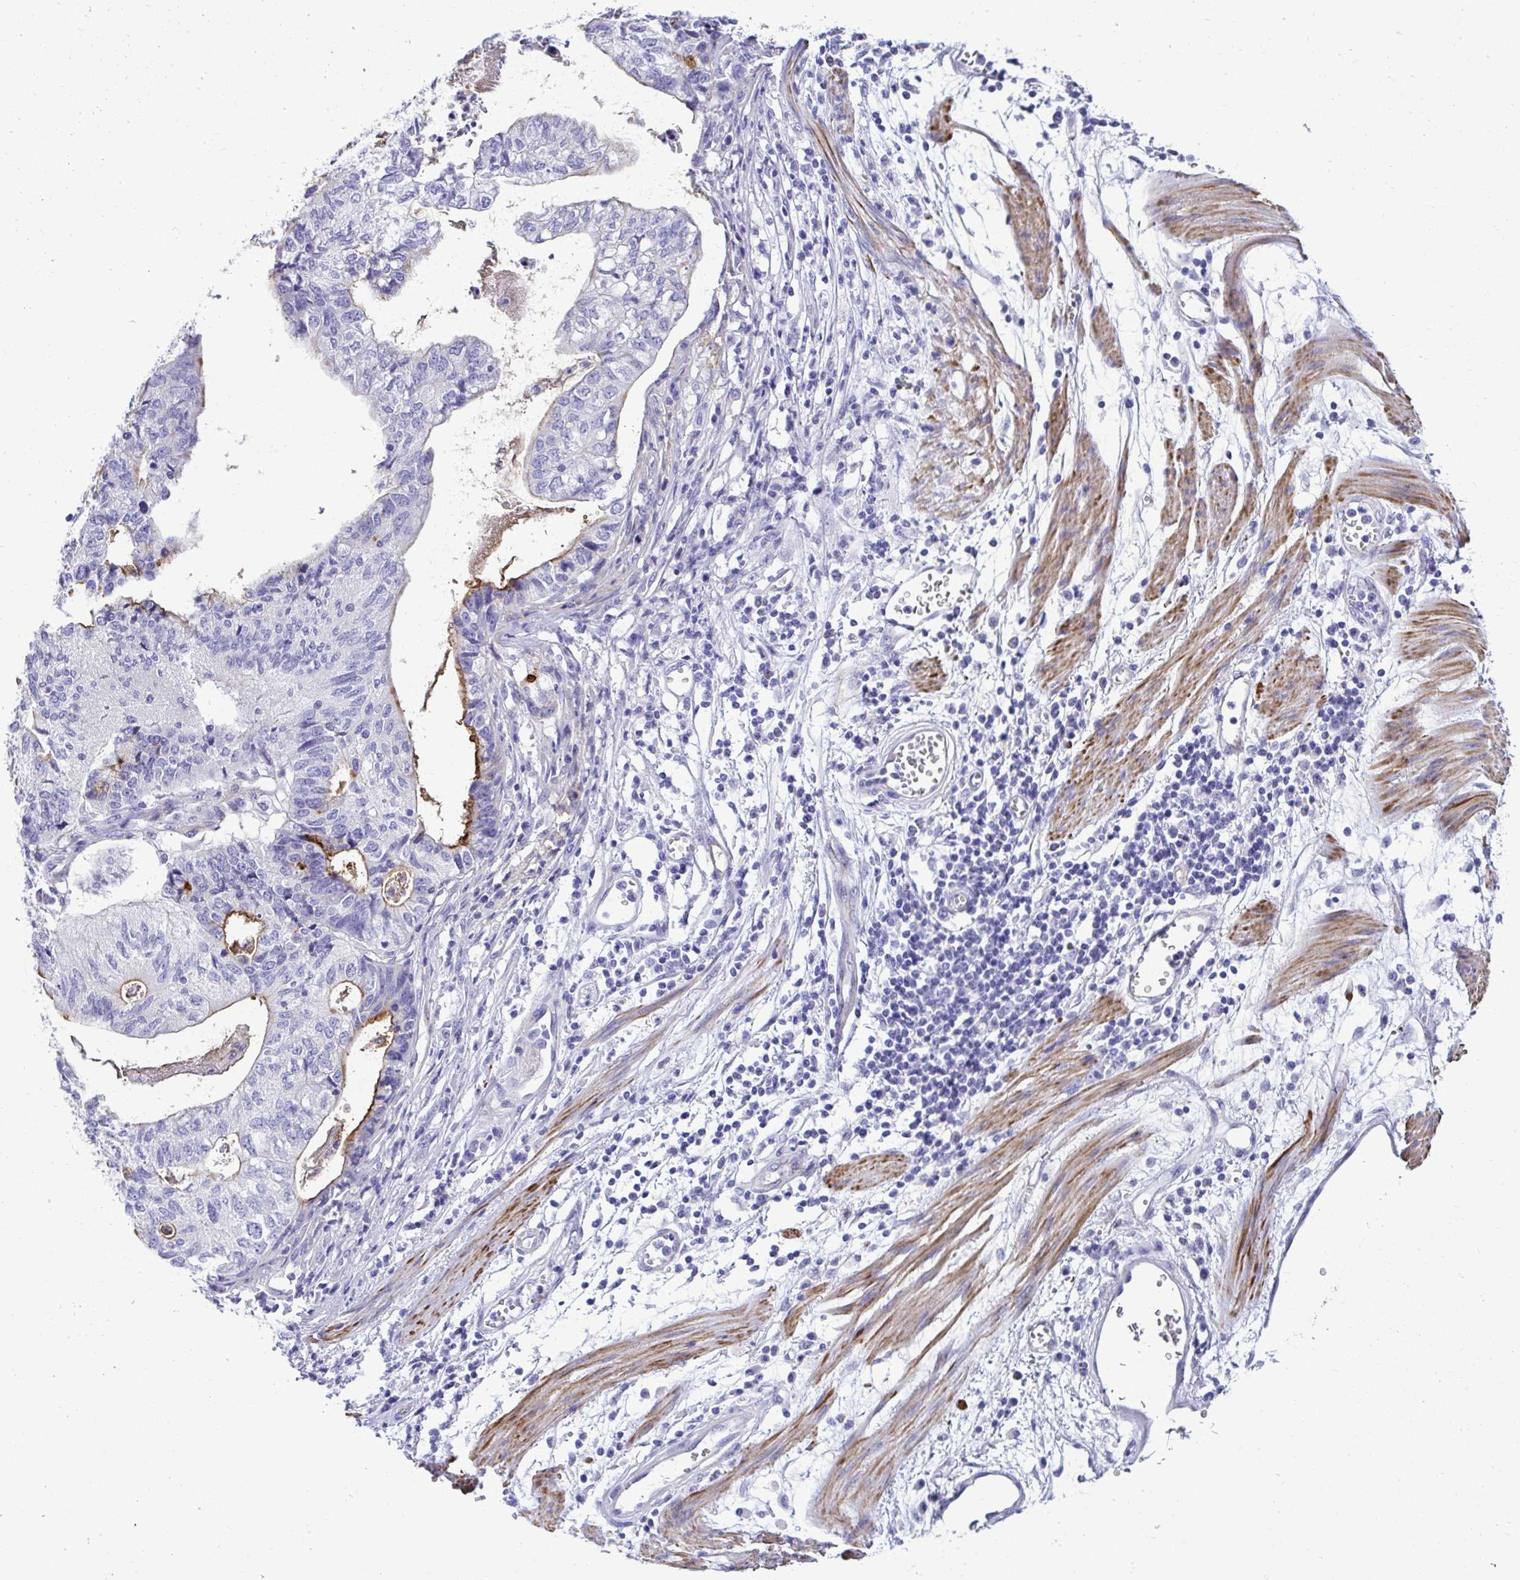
{"staining": {"intensity": "negative", "quantity": "none", "location": "none"}, "tissue": "stomach cancer", "cell_type": "Tumor cells", "image_type": "cancer", "snomed": [{"axis": "morphology", "description": "Adenocarcinoma, NOS"}, {"axis": "topography", "description": "Stomach, upper"}], "caption": "DAB (3,3'-diaminobenzidine) immunohistochemical staining of human adenocarcinoma (stomach) shows no significant expression in tumor cells.", "gene": "ABCG2", "patient": {"sex": "female", "age": 67}}